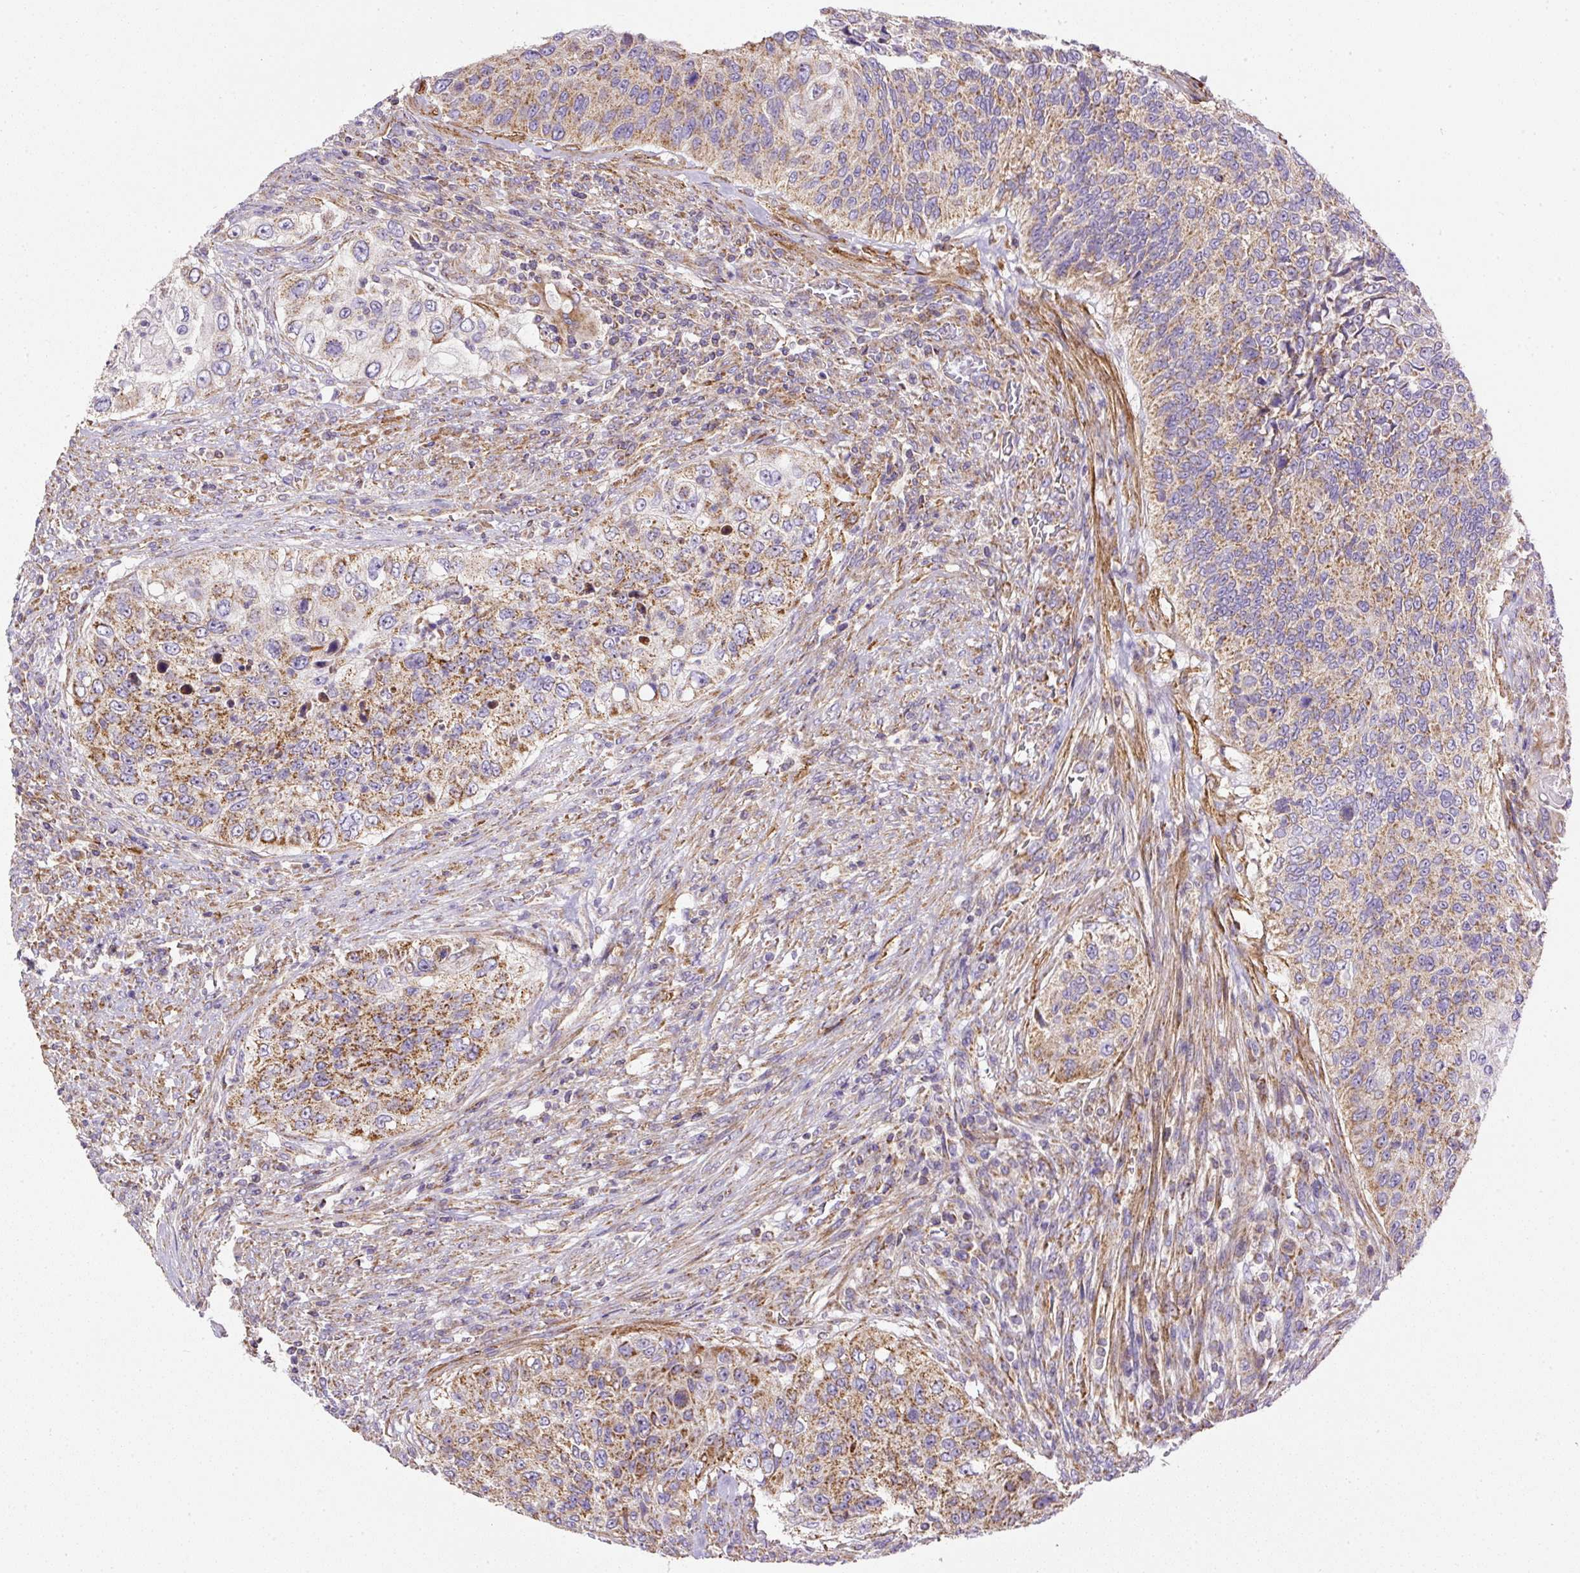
{"staining": {"intensity": "moderate", "quantity": "25%-75%", "location": "cytoplasmic/membranous"}, "tissue": "urothelial cancer", "cell_type": "Tumor cells", "image_type": "cancer", "snomed": [{"axis": "morphology", "description": "Urothelial carcinoma, High grade"}, {"axis": "topography", "description": "Urinary bladder"}], "caption": "Urothelial carcinoma (high-grade) stained with IHC demonstrates moderate cytoplasmic/membranous expression in approximately 25%-75% of tumor cells.", "gene": "NDUFAF2", "patient": {"sex": "female", "age": 60}}